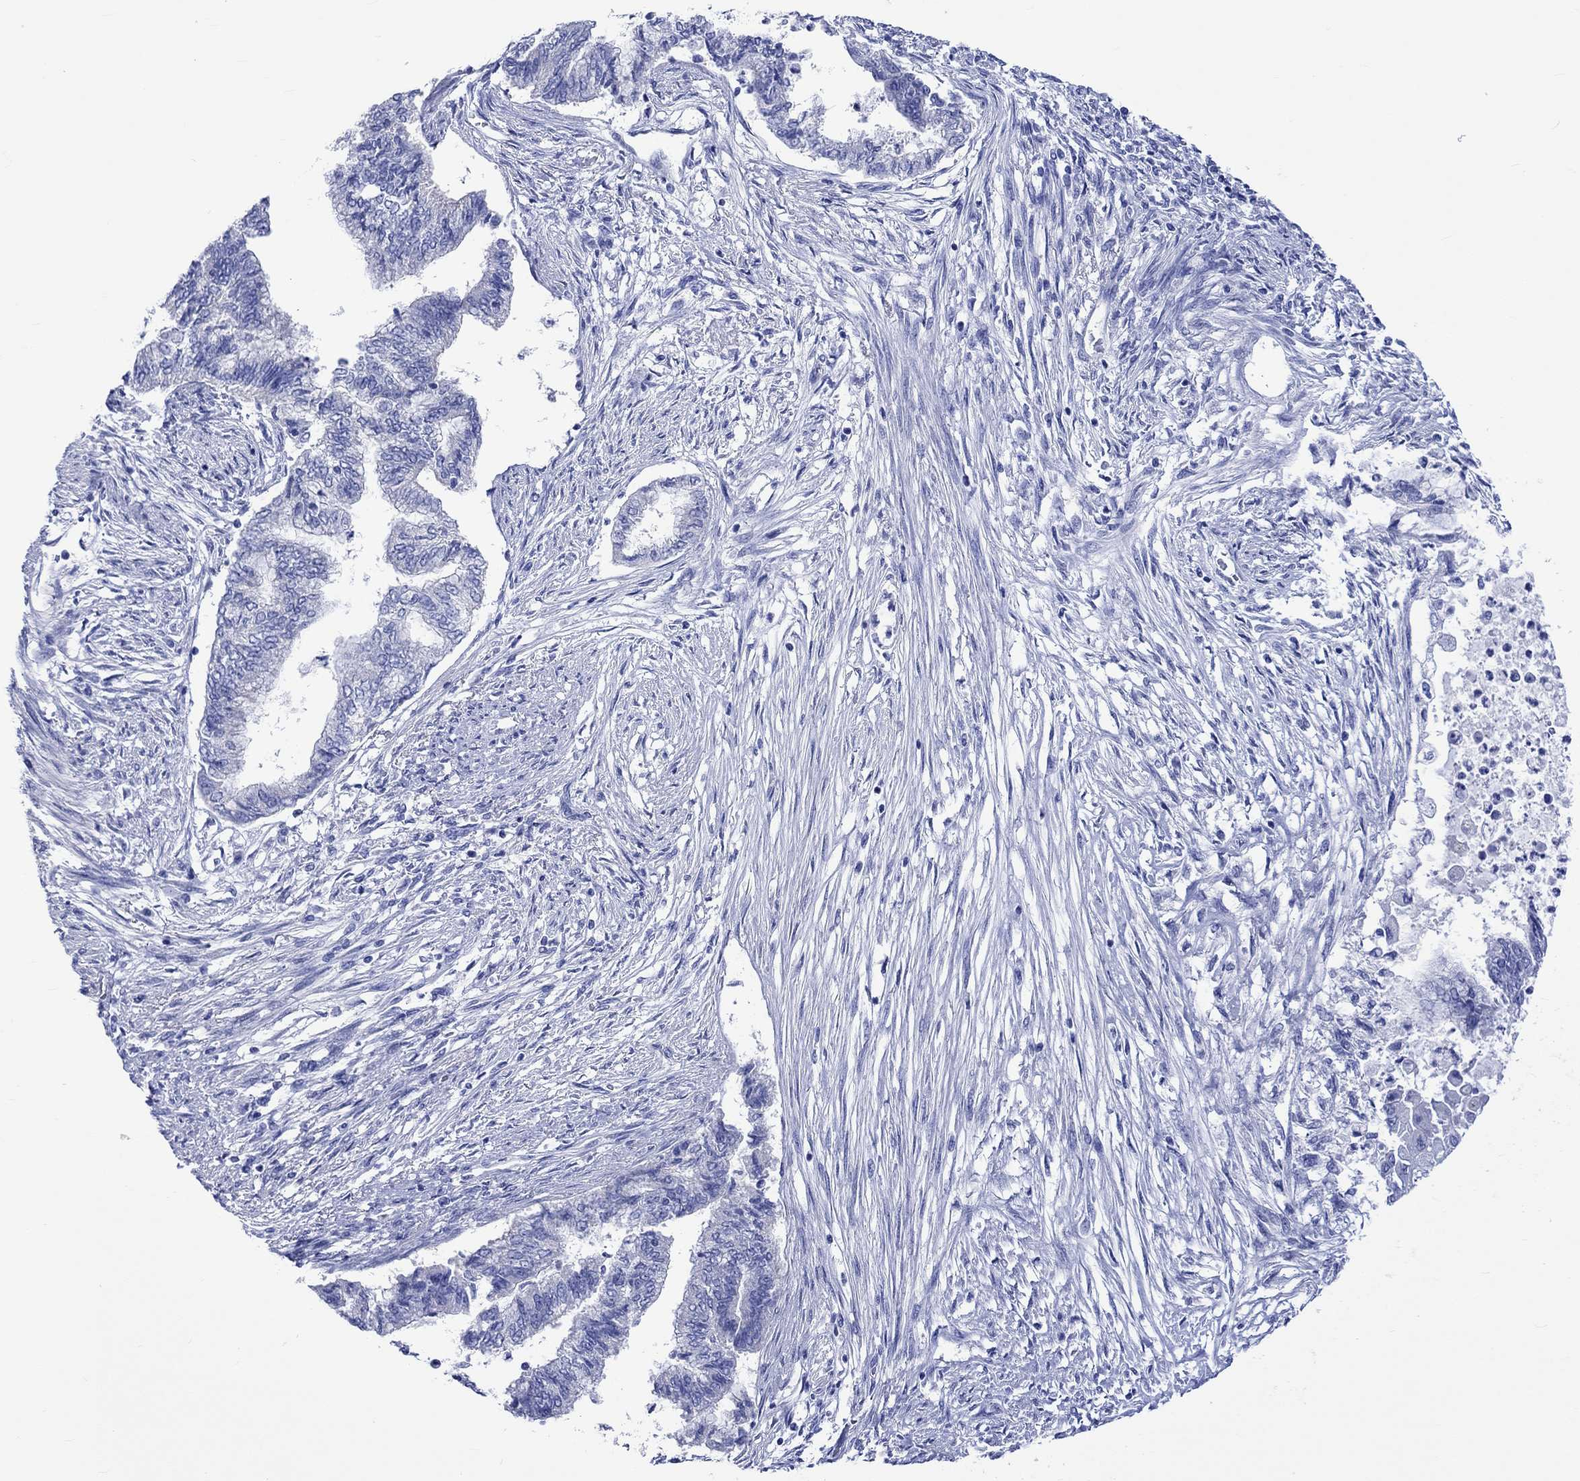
{"staining": {"intensity": "negative", "quantity": "none", "location": "none"}, "tissue": "endometrial cancer", "cell_type": "Tumor cells", "image_type": "cancer", "snomed": [{"axis": "morphology", "description": "Adenocarcinoma, NOS"}, {"axis": "topography", "description": "Endometrium"}], "caption": "Tumor cells show no significant protein expression in adenocarcinoma (endometrial).", "gene": "HARBI1", "patient": {"sex": "female", "age": 65}}